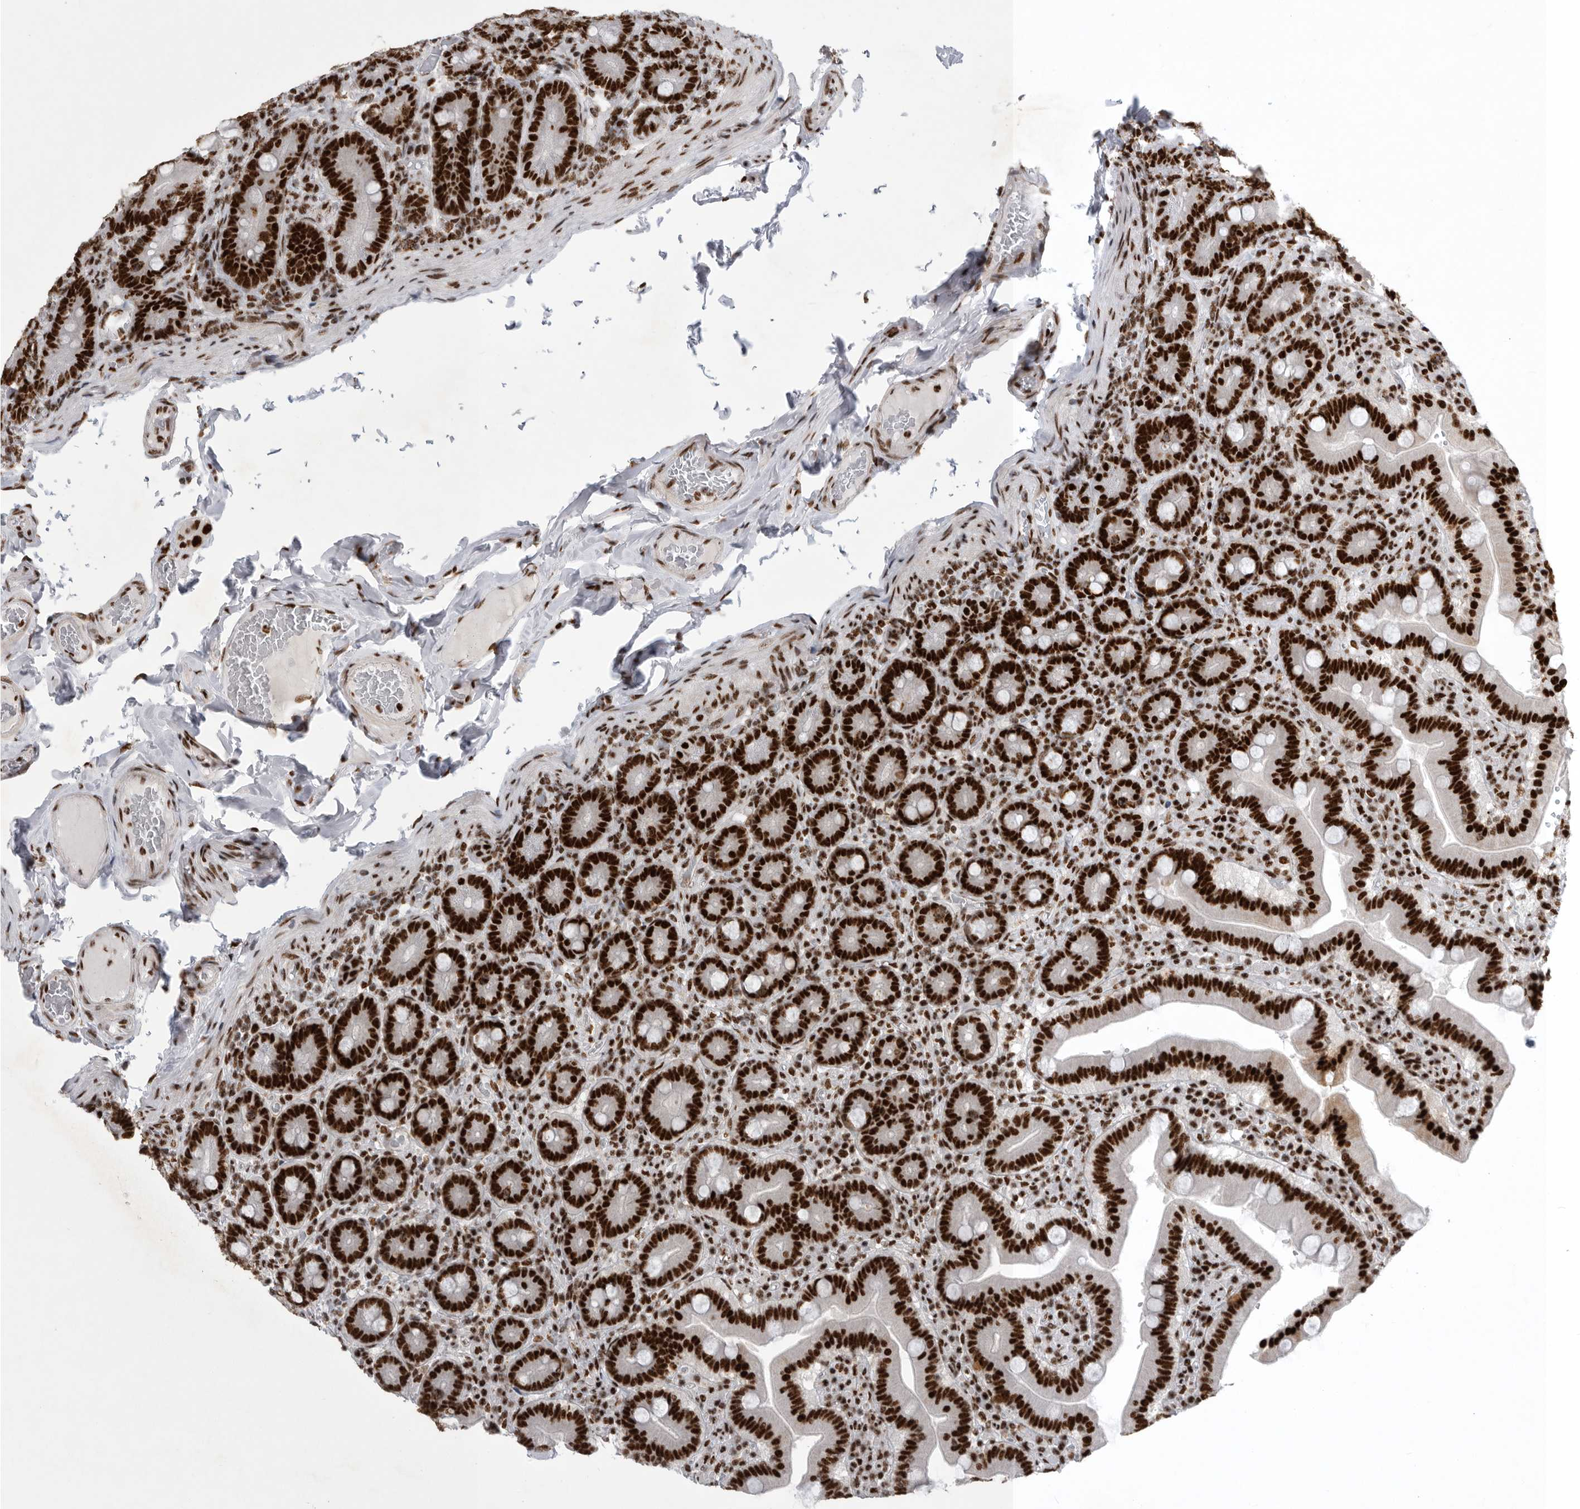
{"staining": {"intensity": "strong", "quantity": ">75%", "location": "nuclear"}, "tissue": "duodenum", "cell_type": "Glandular cells", "image_type": "normal", "snomed": [{"axis": "morphology", "description": "Normal tissue, NOS"}, {"axis": "topography", "description": "Duodenum"}], "caption": "Strong nuclear staining is present in about >75% of glandular cells in benign duodenum. (IHC, brightfield microscopy, high magnification).", "gene": "BCLAF1", "patient": {"sex": "female", "age": 62}}